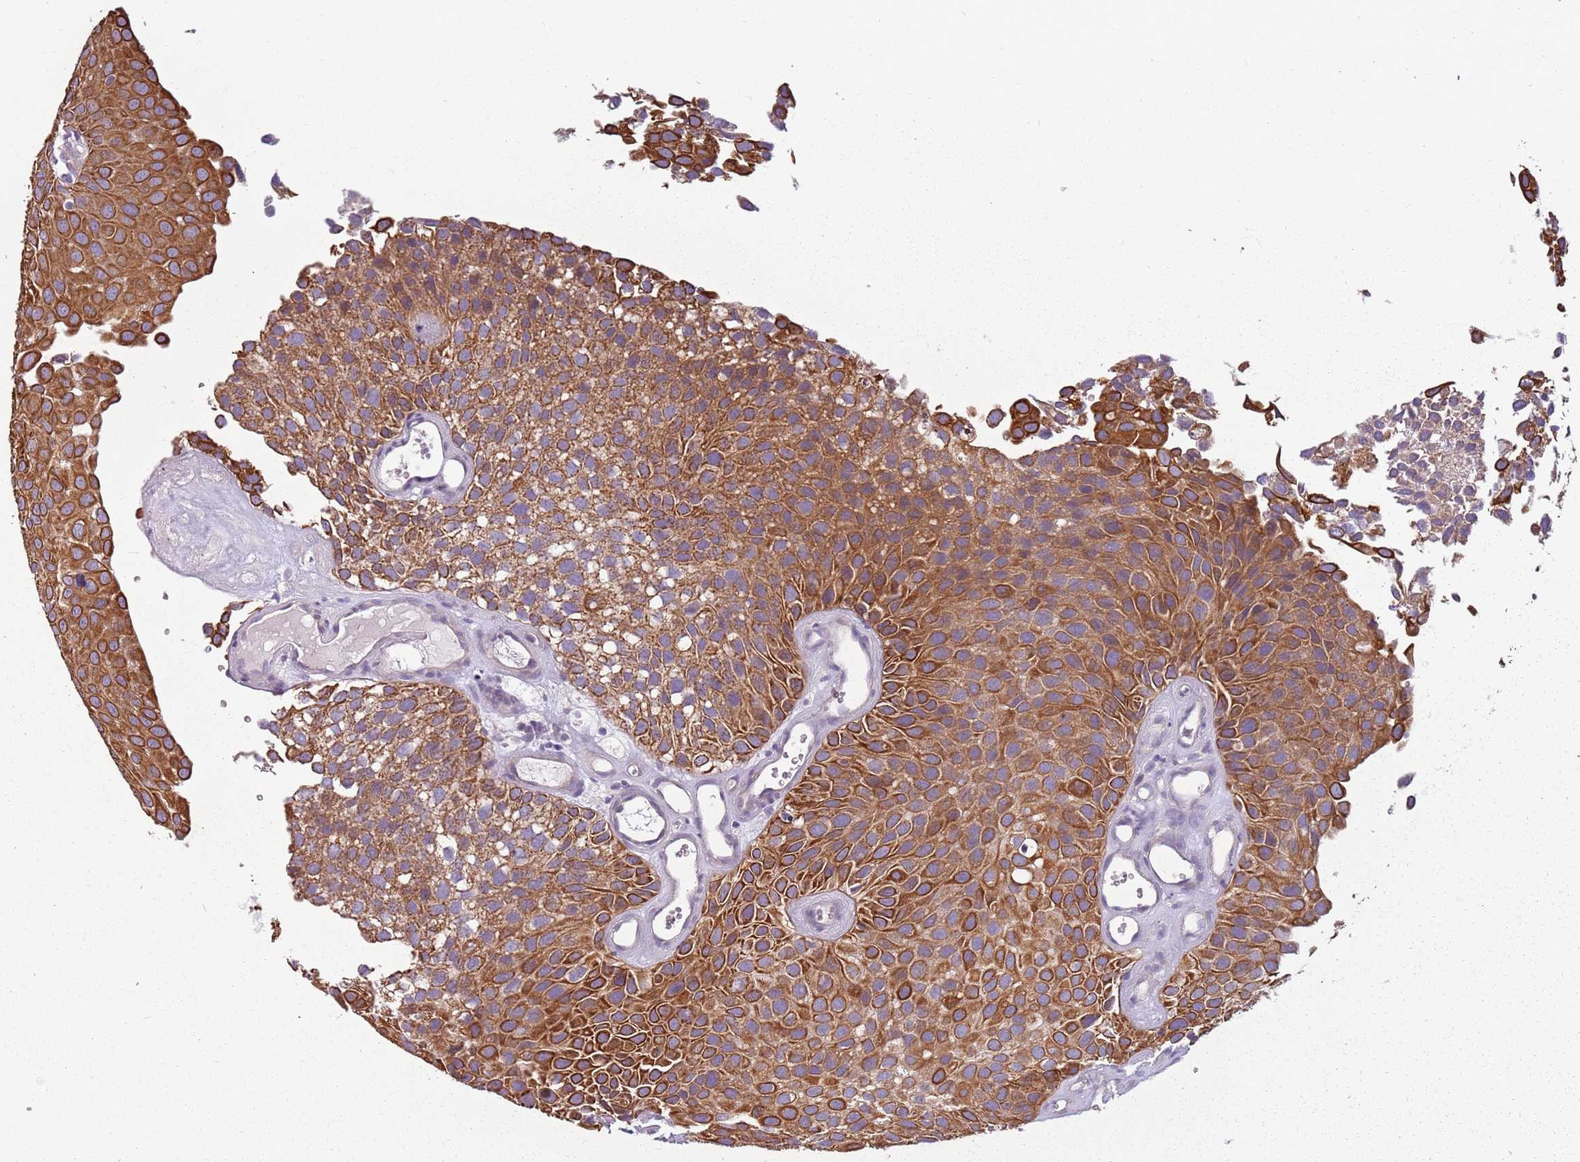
{"staining": {"intensity": "strong", "quantity": ">75%", "location": "cytoplasmic/membranous"}, "tissue": "urothelial cancer", "cell_type": "Tumor cells", "image_type": "cancer", "snomed": [{"axis": "morphology", "description": "Urothelial carcinoma, Low grade"}, {"axis": "topography", "description": "Urinary bladder"}], "caption": "Immunohistochemical staining of human low-grade urothelial carcinoma reveals strong cytoplasmic/membranous protein positivity in approximately >75% of tumor cells.", "gene": "TLCD2", "patient": {"sex": "male", "age": 88}}